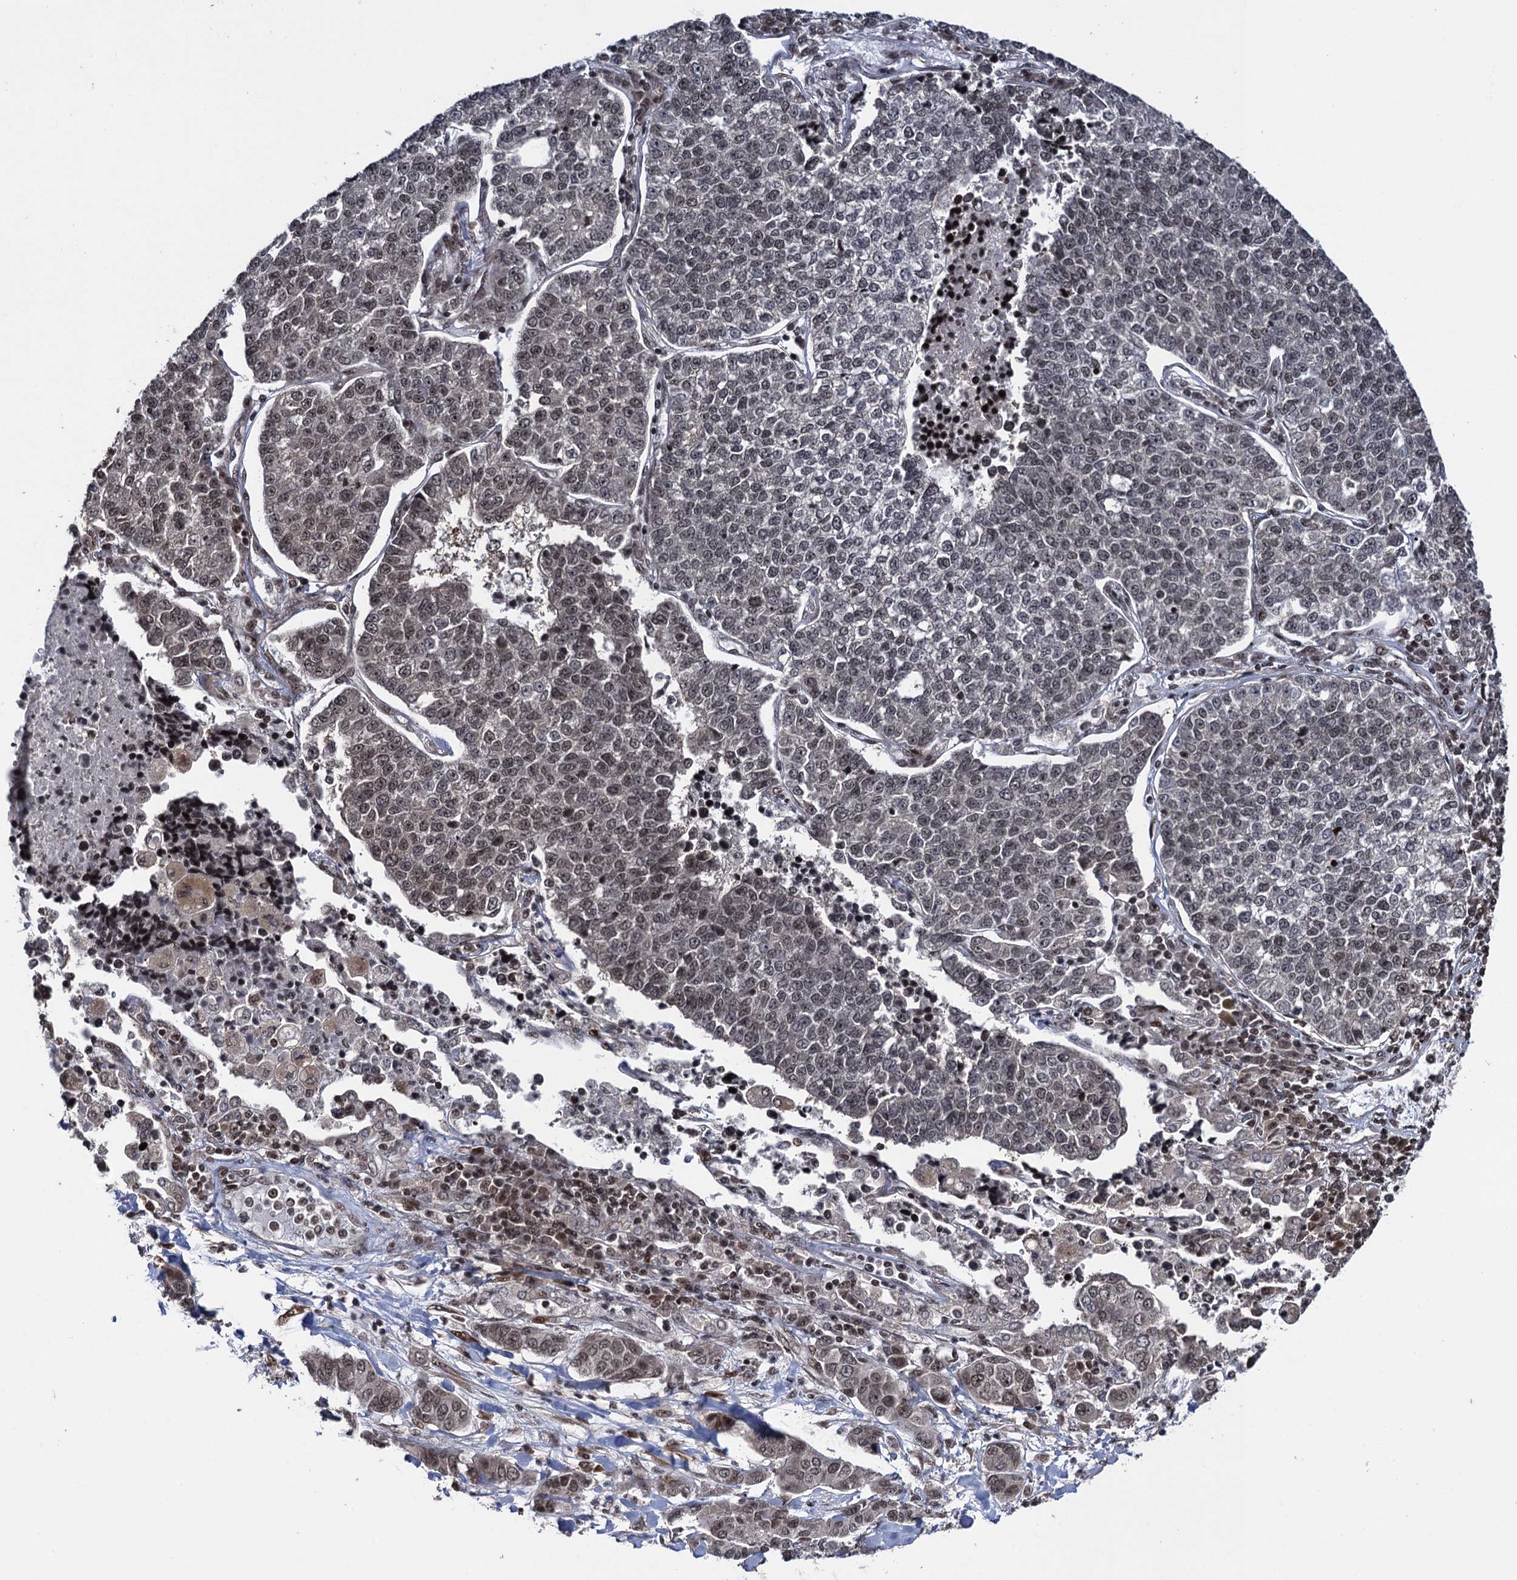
{"staining": {"intensity": "weak", "quantity": "25%-75%", "location": "nuclear"}, "tissue": "lung cancer", "cell_type": "Tumor cells", "image_type": "cancer", "snomed": [{"axis": "morphology", "description": "Adenocarcinoma, NOS"}, {"axis": "topography", "description": "Lung"}], "caption": "Lung cancer (adenocarcinoma) tissue exhibits weak nuclear positivity in about 25%-75% of tumor cells", "gene": "ZNF169", "patient": {"sex": "male", "age": 49}}